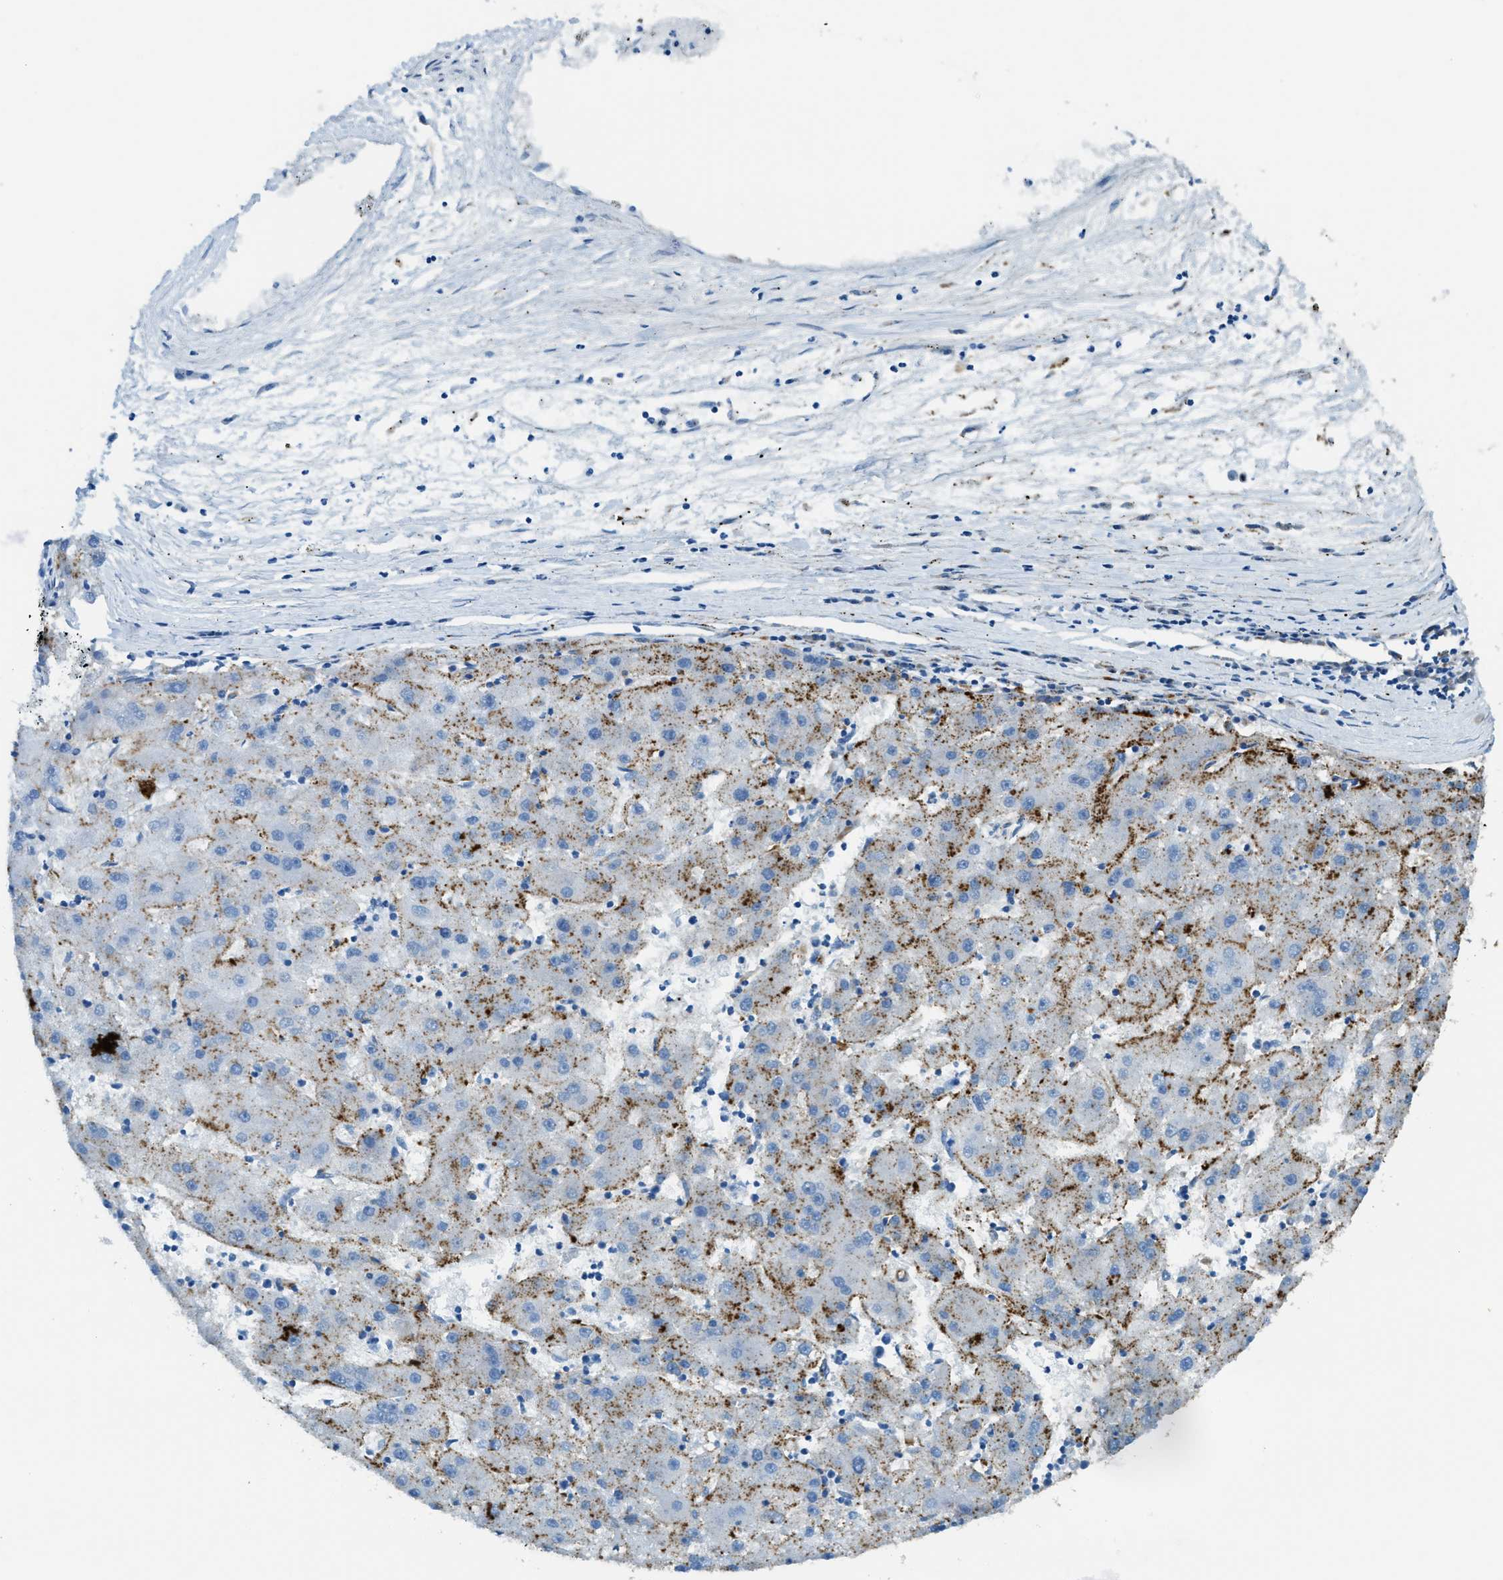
{"staining": {"intensity": "moderate", "quantity": ">75%", "location": "cytoplasmic/membranous"}, "tissue": "liver cancer", "cell_type": "Tumor cells", "image_type": "cancer", "snomed": [{"axis": "morphology", "description": "Carcinoma, Hepatocellular, NOS"}, {"axis": "topography", "description": "Liver"}], "caption": "Tumor cells display moderate cytoplasmic/membranous positivity in about >75% of cells in liver hepatocellular carcinoma.", "gene": "SCARB2", "patient": {"sex": "male", "age": 72}}